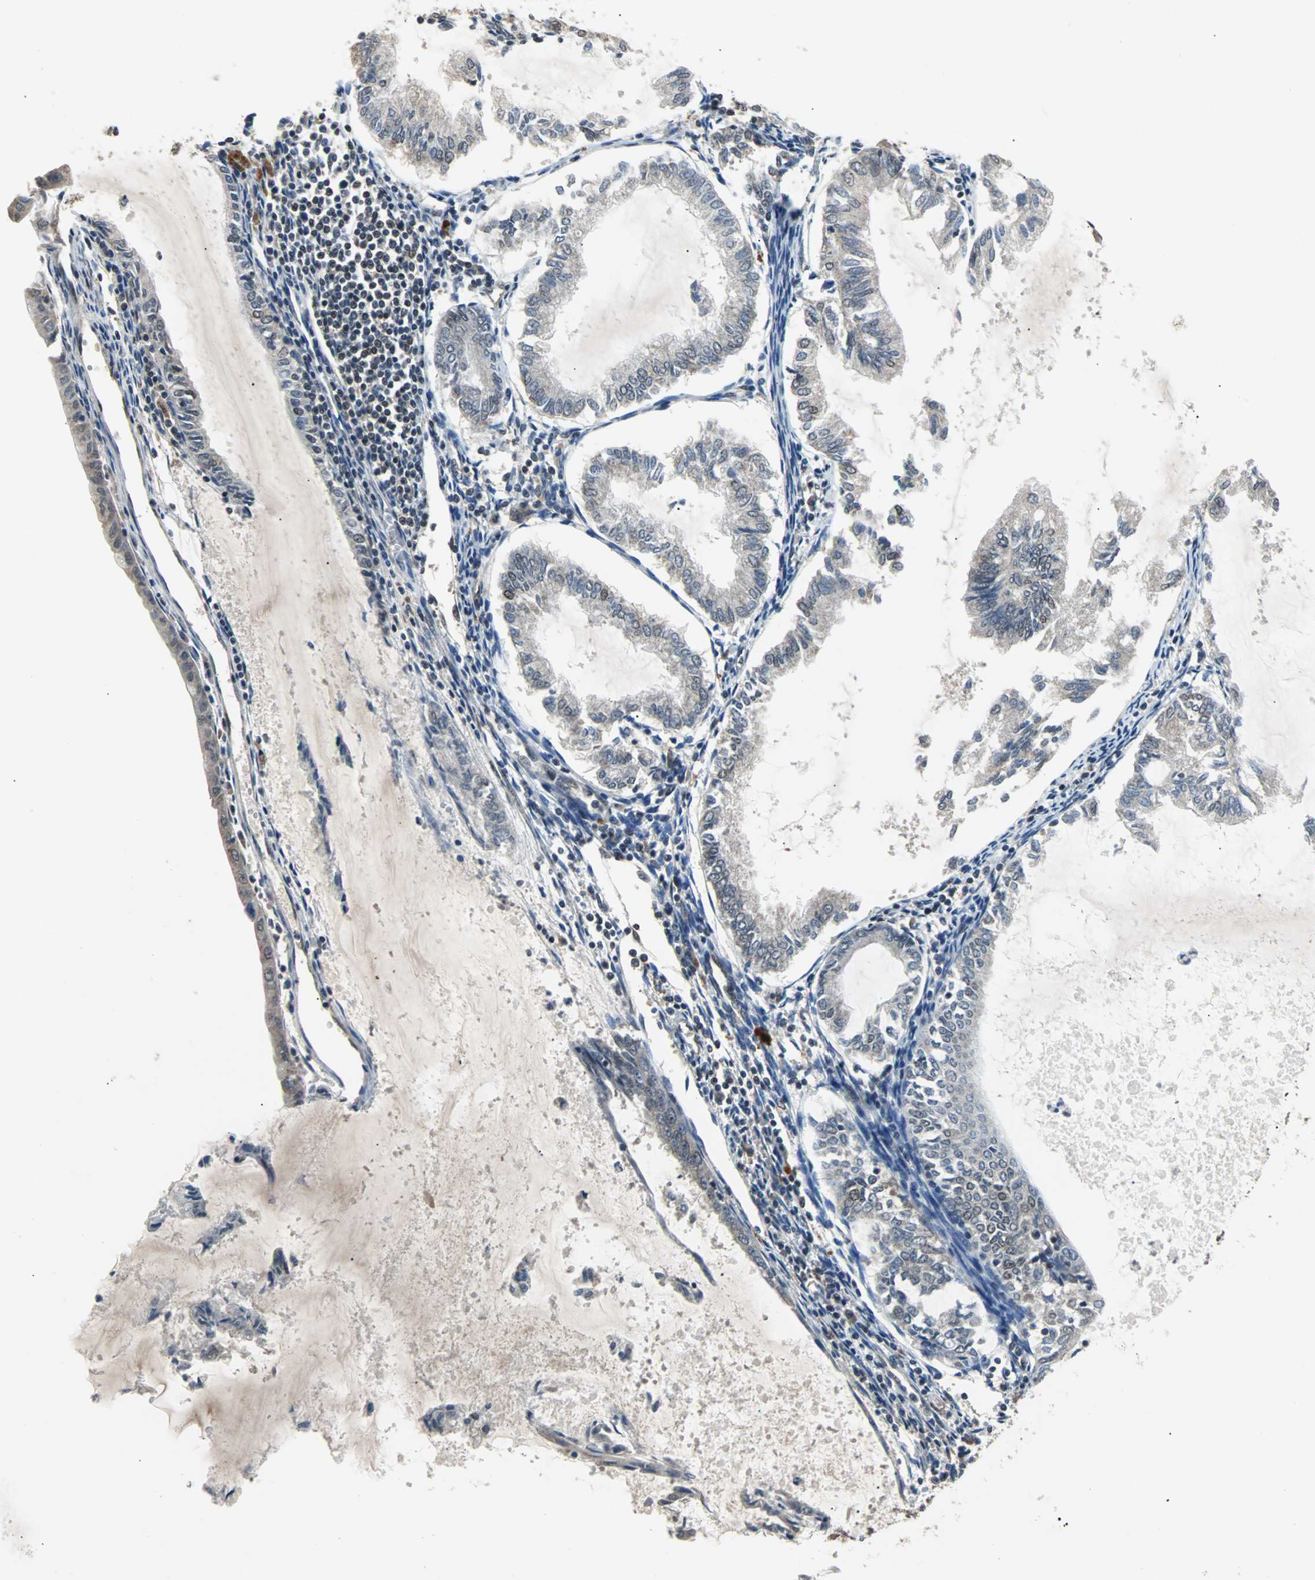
{"staining": {"intensity": "weak", "quantity": "<25%", "location": "cytoplasmic/membranous,nuclear"}, "tissue": "endometrial cancer", "cell_type": "Tumor cells", "image_type": "cancer", "snomed": [{"axis": "morphology", "description": "Adenocarcinoma, NOS"}, {"axis": "topography", "description": "Endometrium"}], "caption": "DAB immunohistochemical staining of human endometrial adenocarcinoma shows no significant staining in tumor cells.", "gene": "PHC1", "patient": {"sex": "female", "age": 86}}